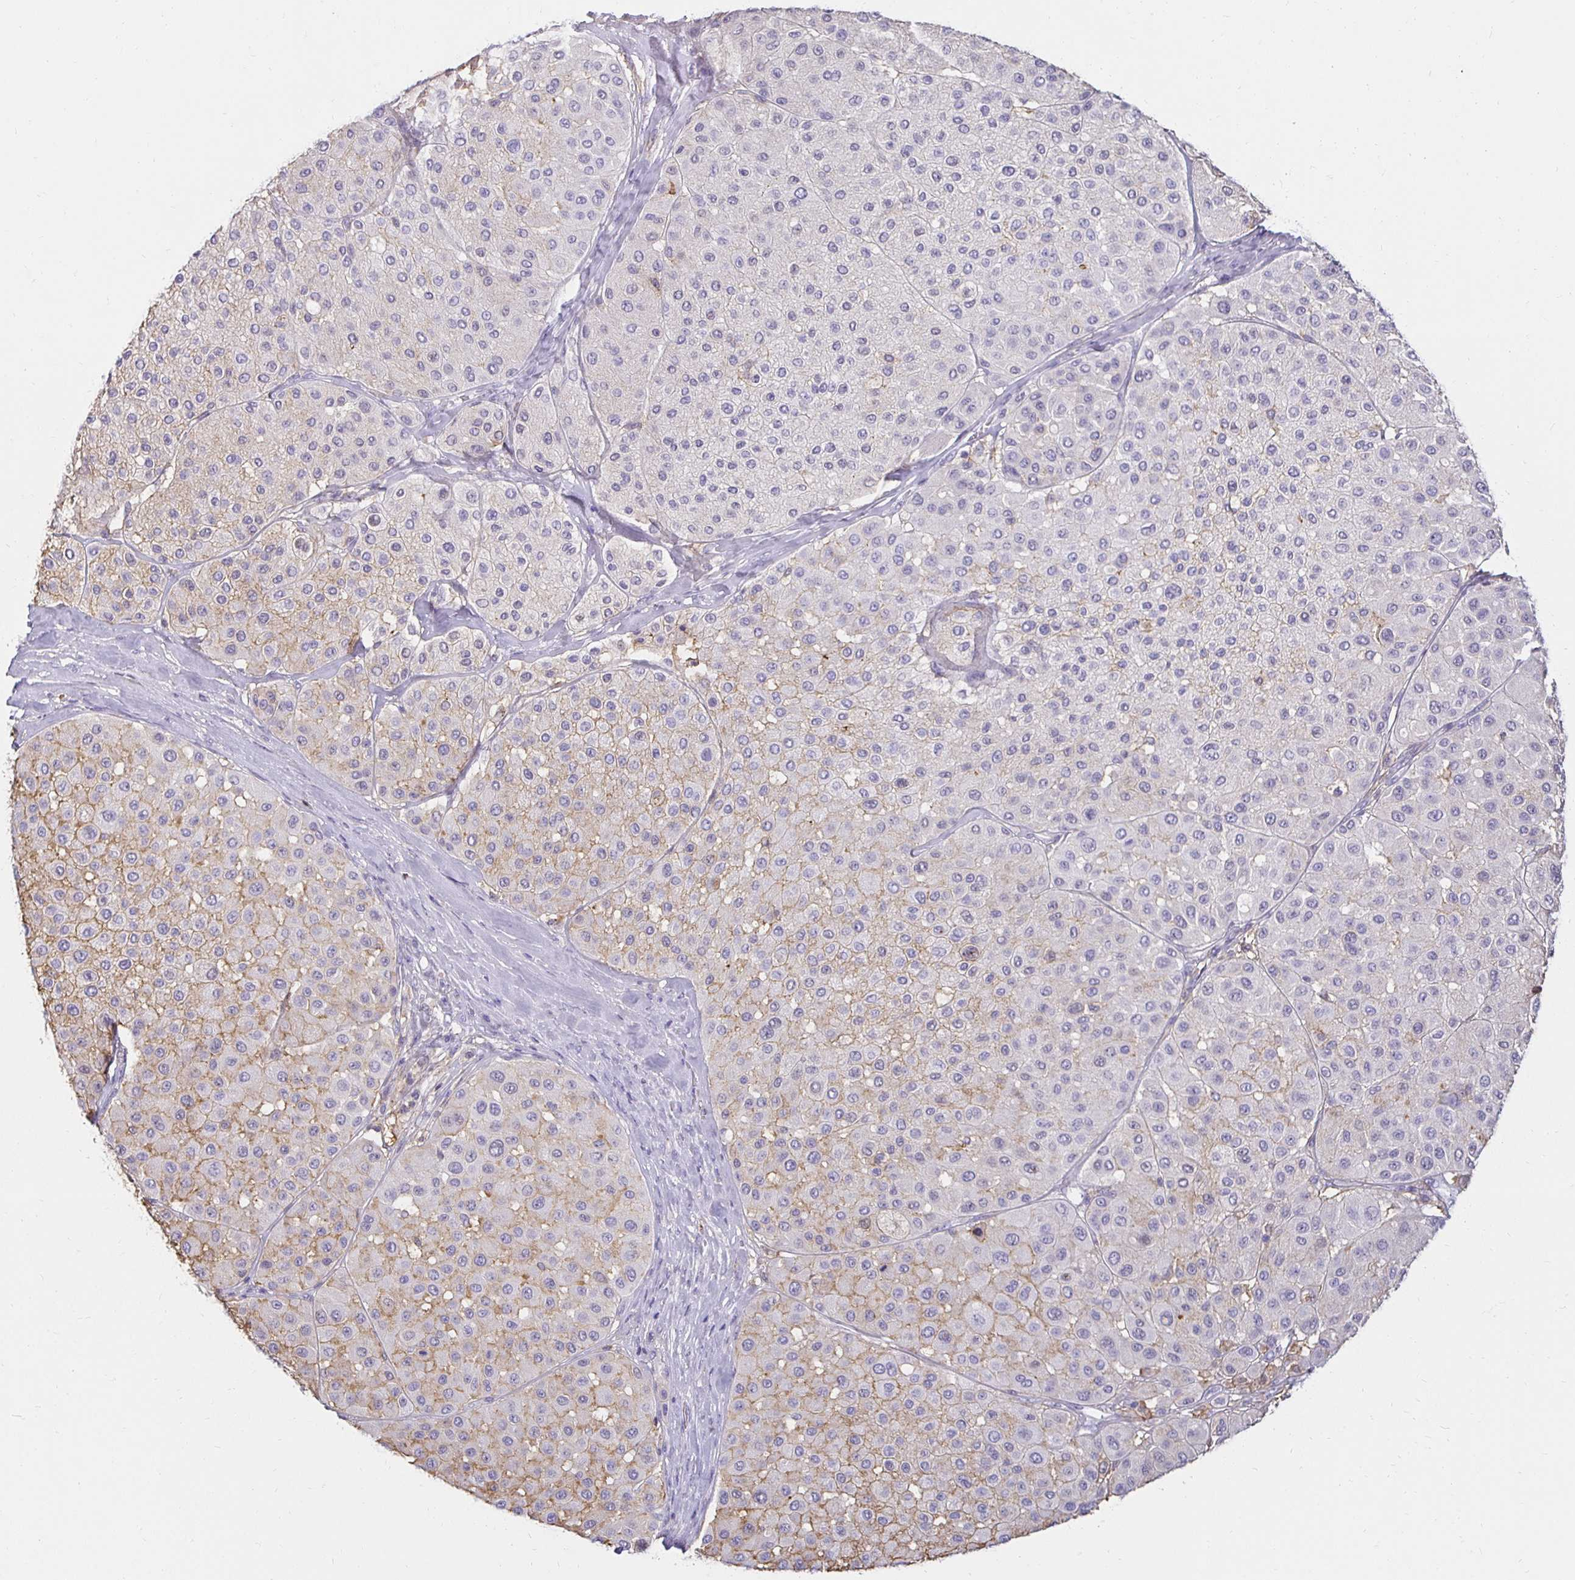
{"staining": {"intensity": "moderate", "quantity": "25%-75%", "location": "cytoplasmic/membranous"}, "tissue": "melanoma", "cell_type": "Tumor cells", "image_type": "cancer", "snomed": [{"axis": "morphology", "description": "Malignant melanoma, Metastatic site"}, {"axis": "topography", "description": "Smooth muscle"}], "caption": "Immunohistochemical staining of human malignant melanoma (metastatic site) shows medium levels of moderate cytoplasmic/membranous protein positivity in approximately 25%-75% of tumor cells.", "gene": "TAS1R3", "patient": {"sex": "male", "age": 41}}